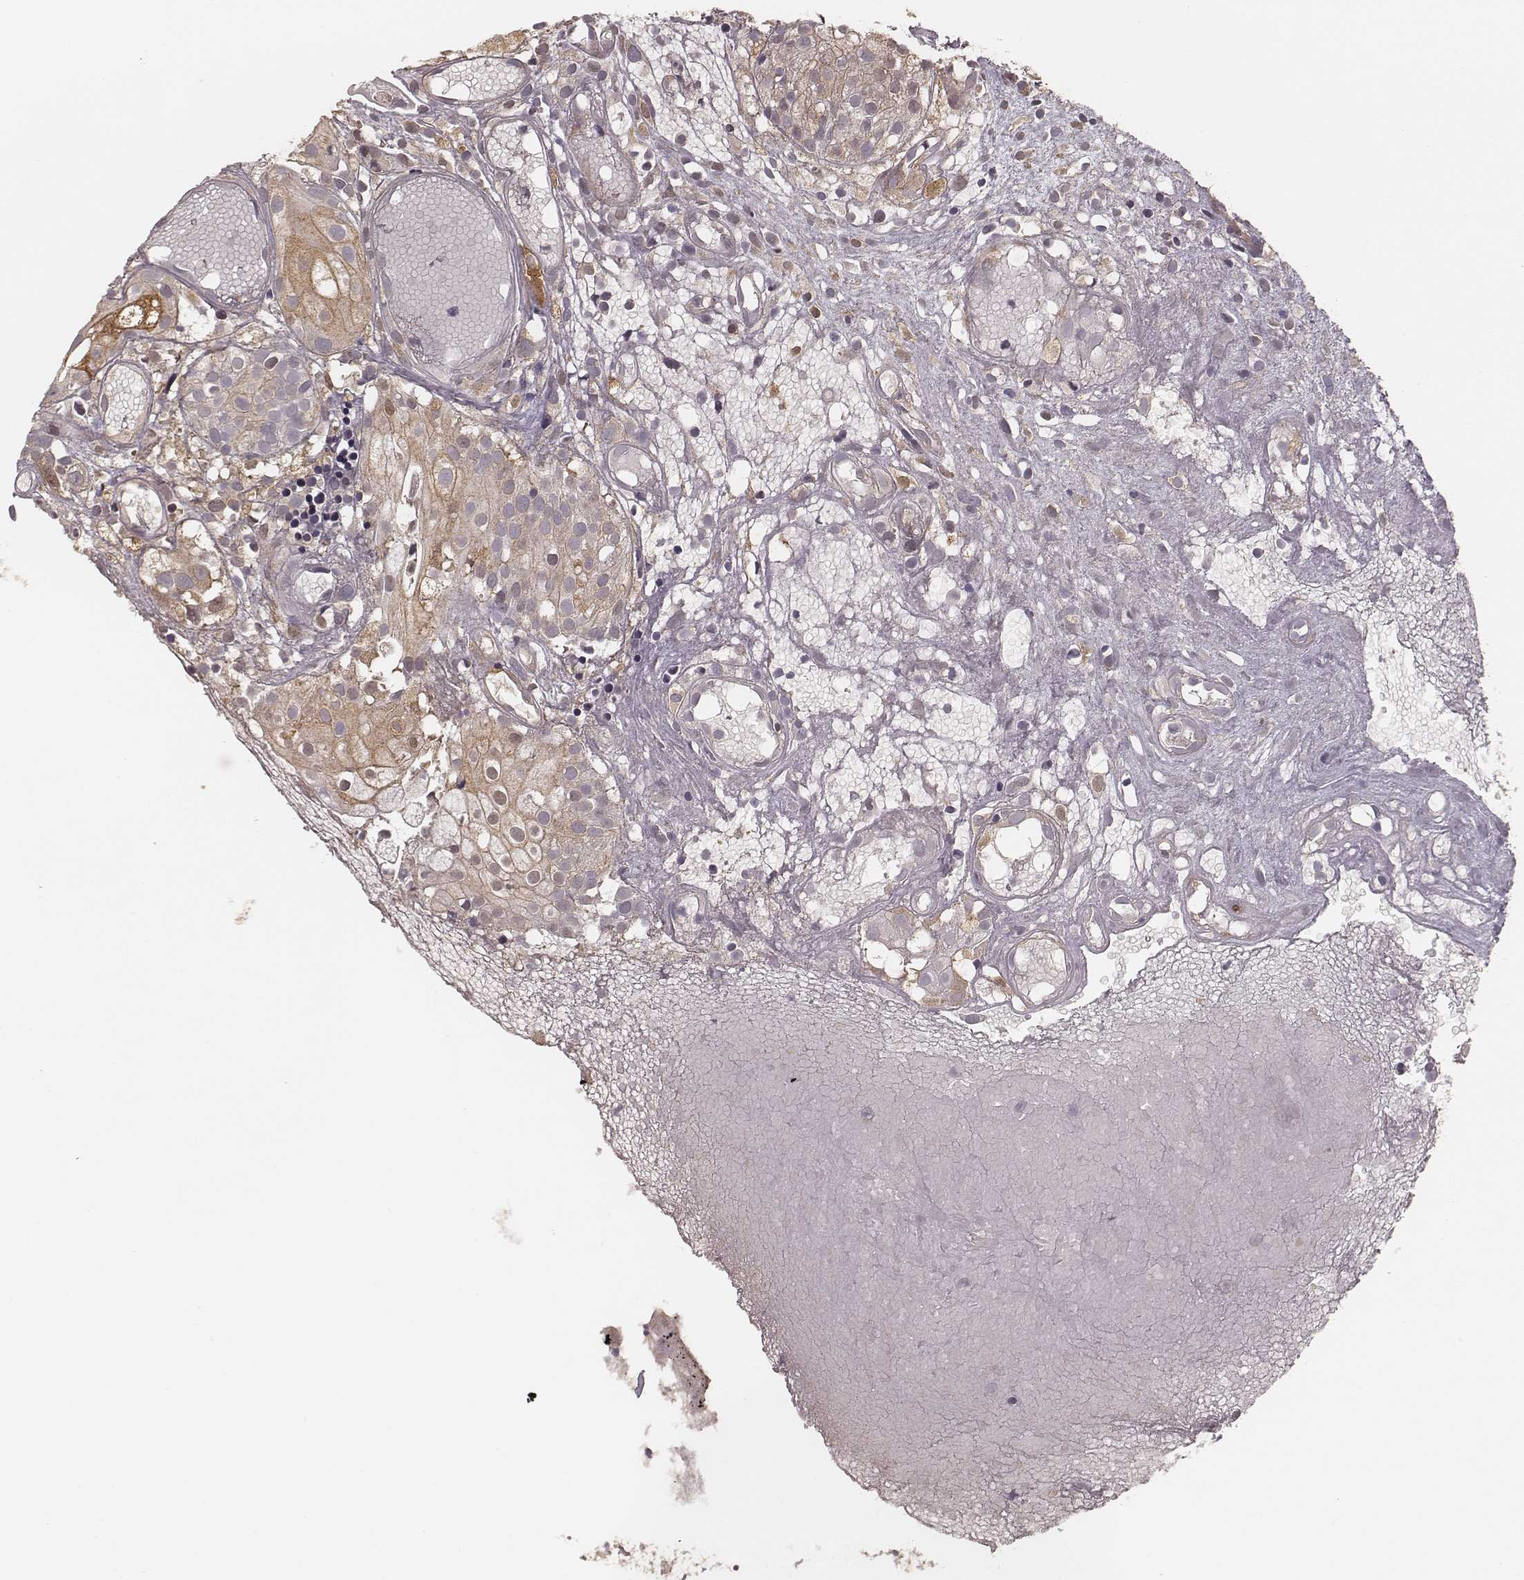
{"staining": {"intensity": "weak", "quantity": ">75%", "location": "cytoplasmic/membranous"}, "tissue": "prostate cancer", "cell_type": "Tumor cells", "image_type": "cancer", "snomed": [{"axis": "morphology", "description": "Adenocarcinoma, High grade"}, {"axis": "topography", "description": "Prostate"}], "caption": "A brown stain labels weak cytoplasmic/membranous positivity of a protein in prostate adenocarcinoma (high-grade) tumor cells. The protein is stained brown, and the nuclei are stained in blue (DAB (3,3'-diaminobenzidine) IHC with brightfield microscopy, high magnification).", "gene": "CARS1", "patient": {"sex": "male", "age": 79}}